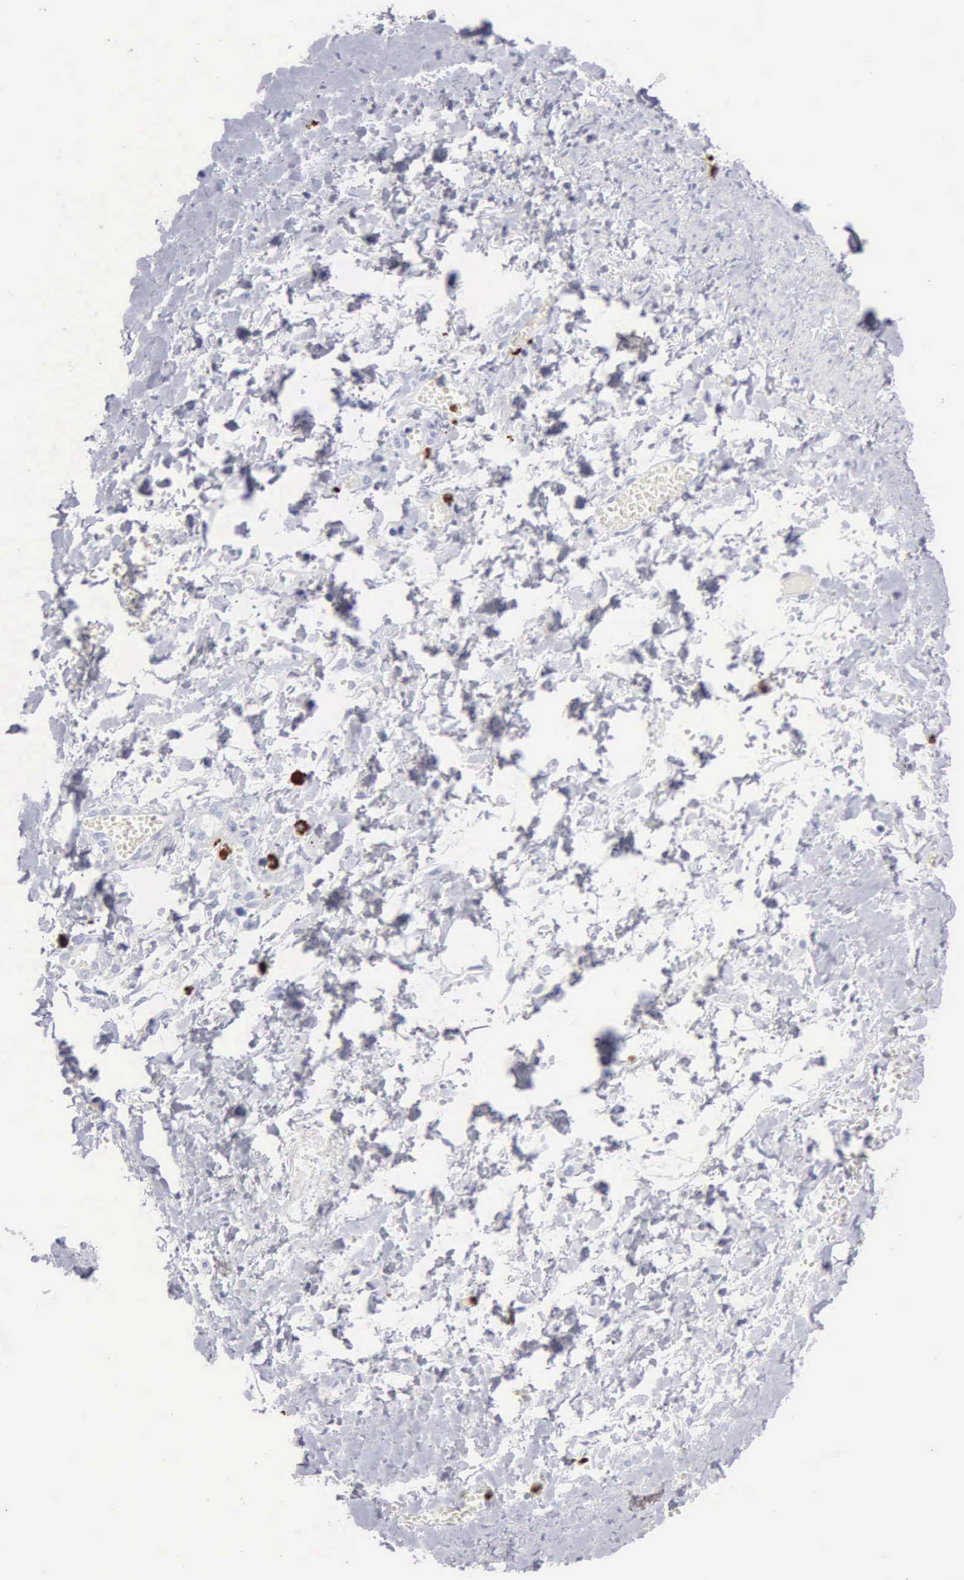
{"staining": {"intensity": "negative", "quantity": "none", "location": "none"}, "tissue": "smooth muscle", "cell_type": "Smooth muscle cells", "image_type": "normal", "snomed": [{"axis": "morphology", "description": "Normal tissue, NOS"}, {"axis": "topography", "description": "Uterus"}], "caption": "High power microscopy image of an immunohistochemistry image of benign smooth muscle, revealing no significant positivity in smooth muscle cells. The staining was performed using DAB (3,3'-diaminobenzidine) to visualize the protein expression in brown, while the nuclei were stained in blue with hematoxylin (Magnification: 20x).", "gene": "CTSG", "patient": {"sex": "female", "age": 56}}